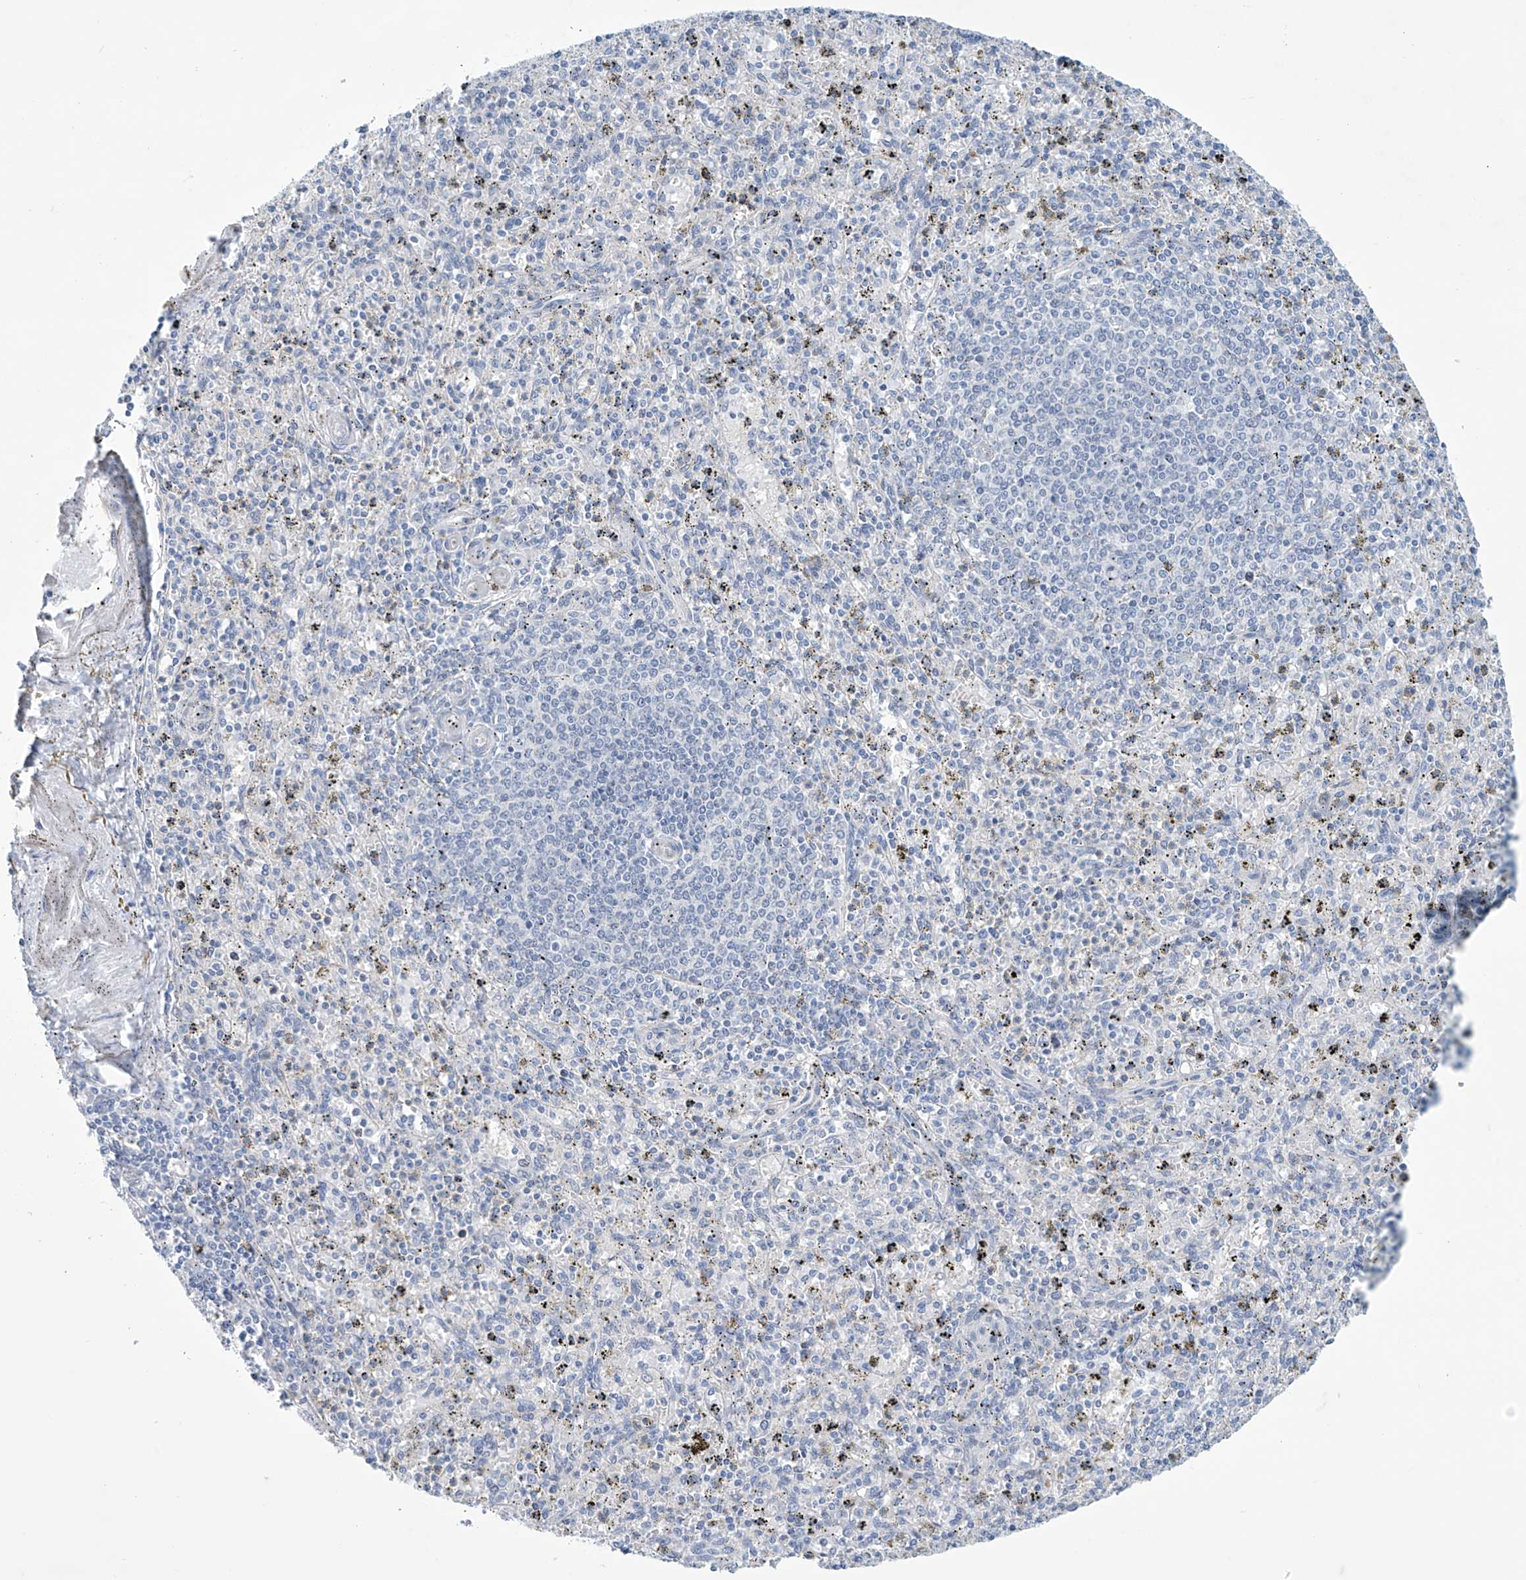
{"staining": {"intensity": "negative", "quantity": "none", "location": "none"}, "tissue": "spleen", "cell_type": "Cells in red pulp", "image_type": "normal", "snomed": [{"axis": "morphology", "description": "Normal tissue, NOS"}, {"axis": "topography", "description": "Spleen"}], "caption": "Immunohistochemical staining of normal spleen reveals no significant expression in cells in red pulp. (IHC, brightfield microscopy, high magnification).", "gene": "SLC35A5", "patient": {"sex": "male", "age": 72}}